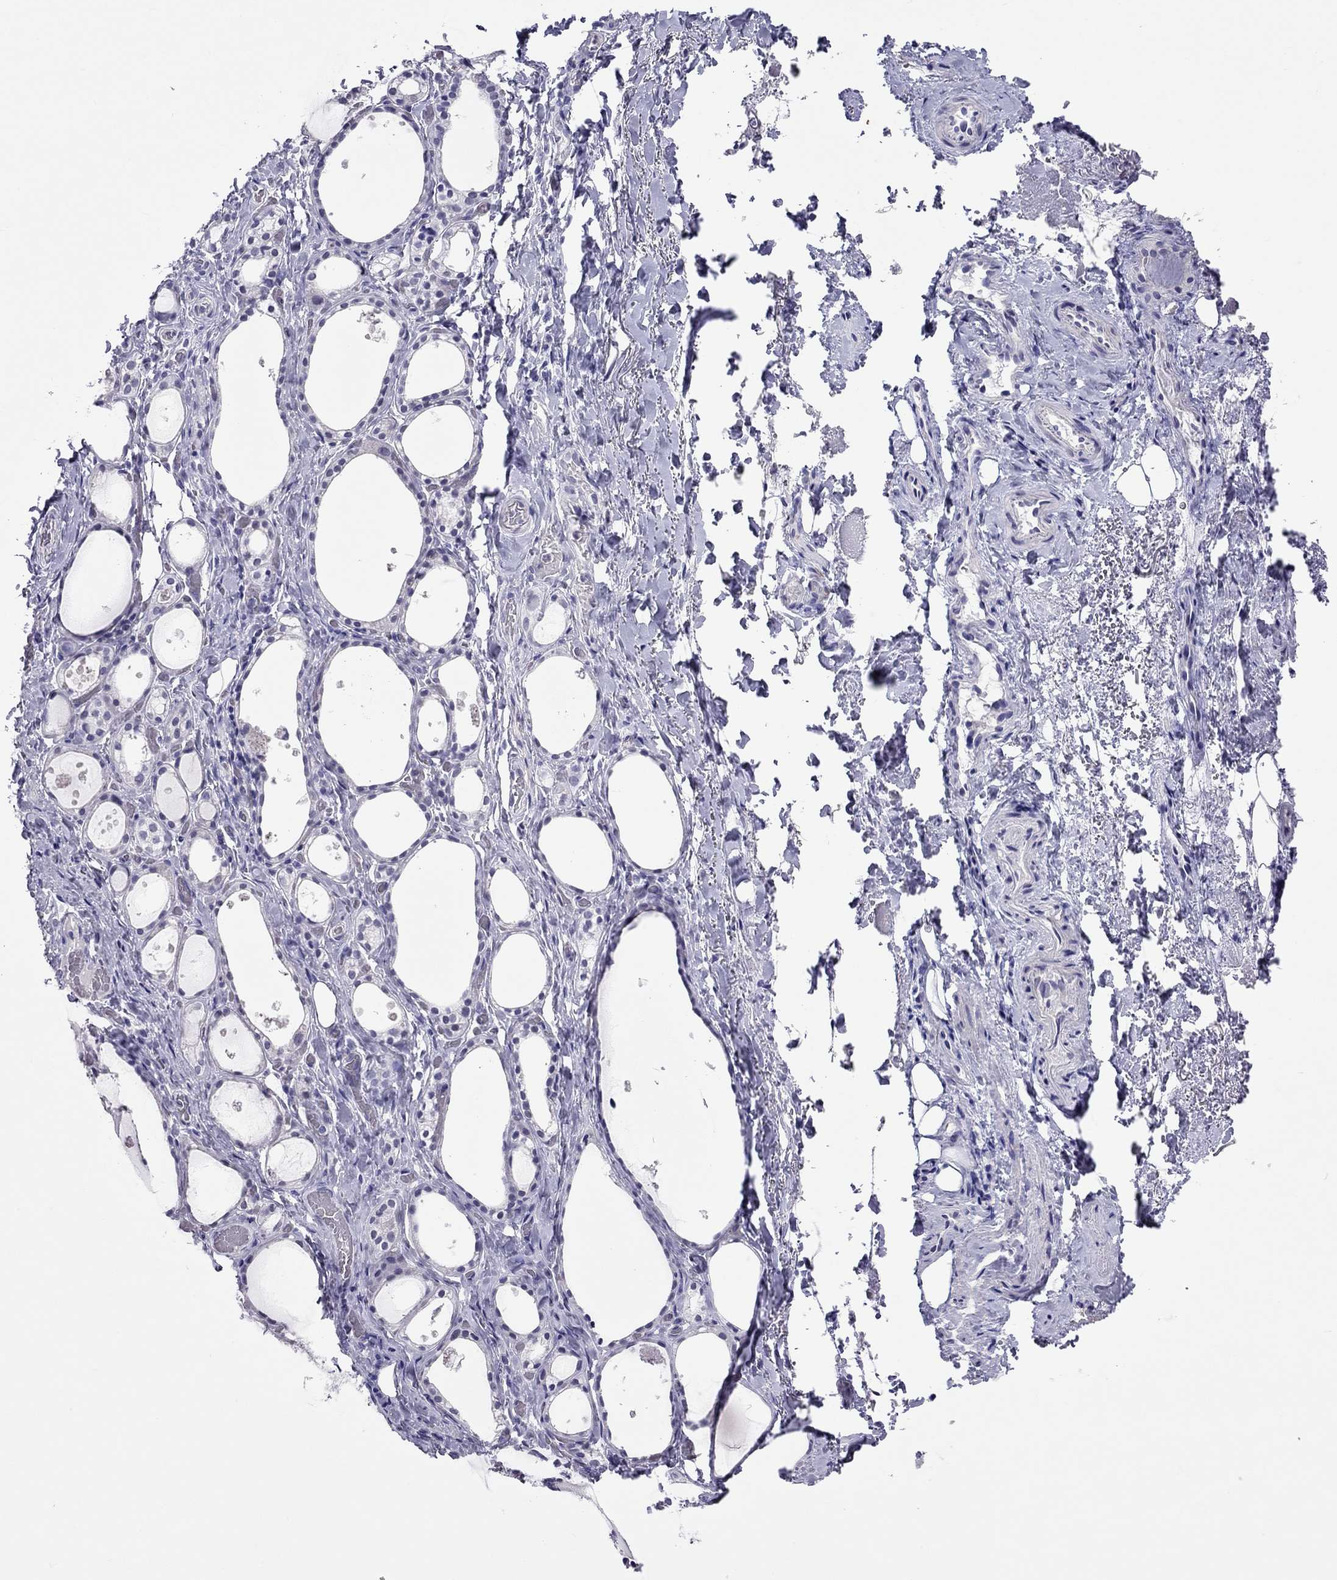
{"staining": {"intensity": "negative", "quantity": "none", "location": "none"}, "tissue": "thyroid gland", "cell_type": "Glandular cells", "image_type": "normal", "snomed": [{"axis": "morphology", "description": "Normal tissue, NOS"}, {"axis": "topography", "description": "Thyroid gland"}], "caption": "This is a micrograph of immunohistochemistry (IHC) staining of benign thyroid gland, which shows no staining in glandular cells. The staining is performed using DAB (3,3'-diaminobenzidine) brown chromogen with nuclei counter-stained in using hematoxylin.", "gene": "CROCC2", "patient": {"sex": "male", "age": 68}}